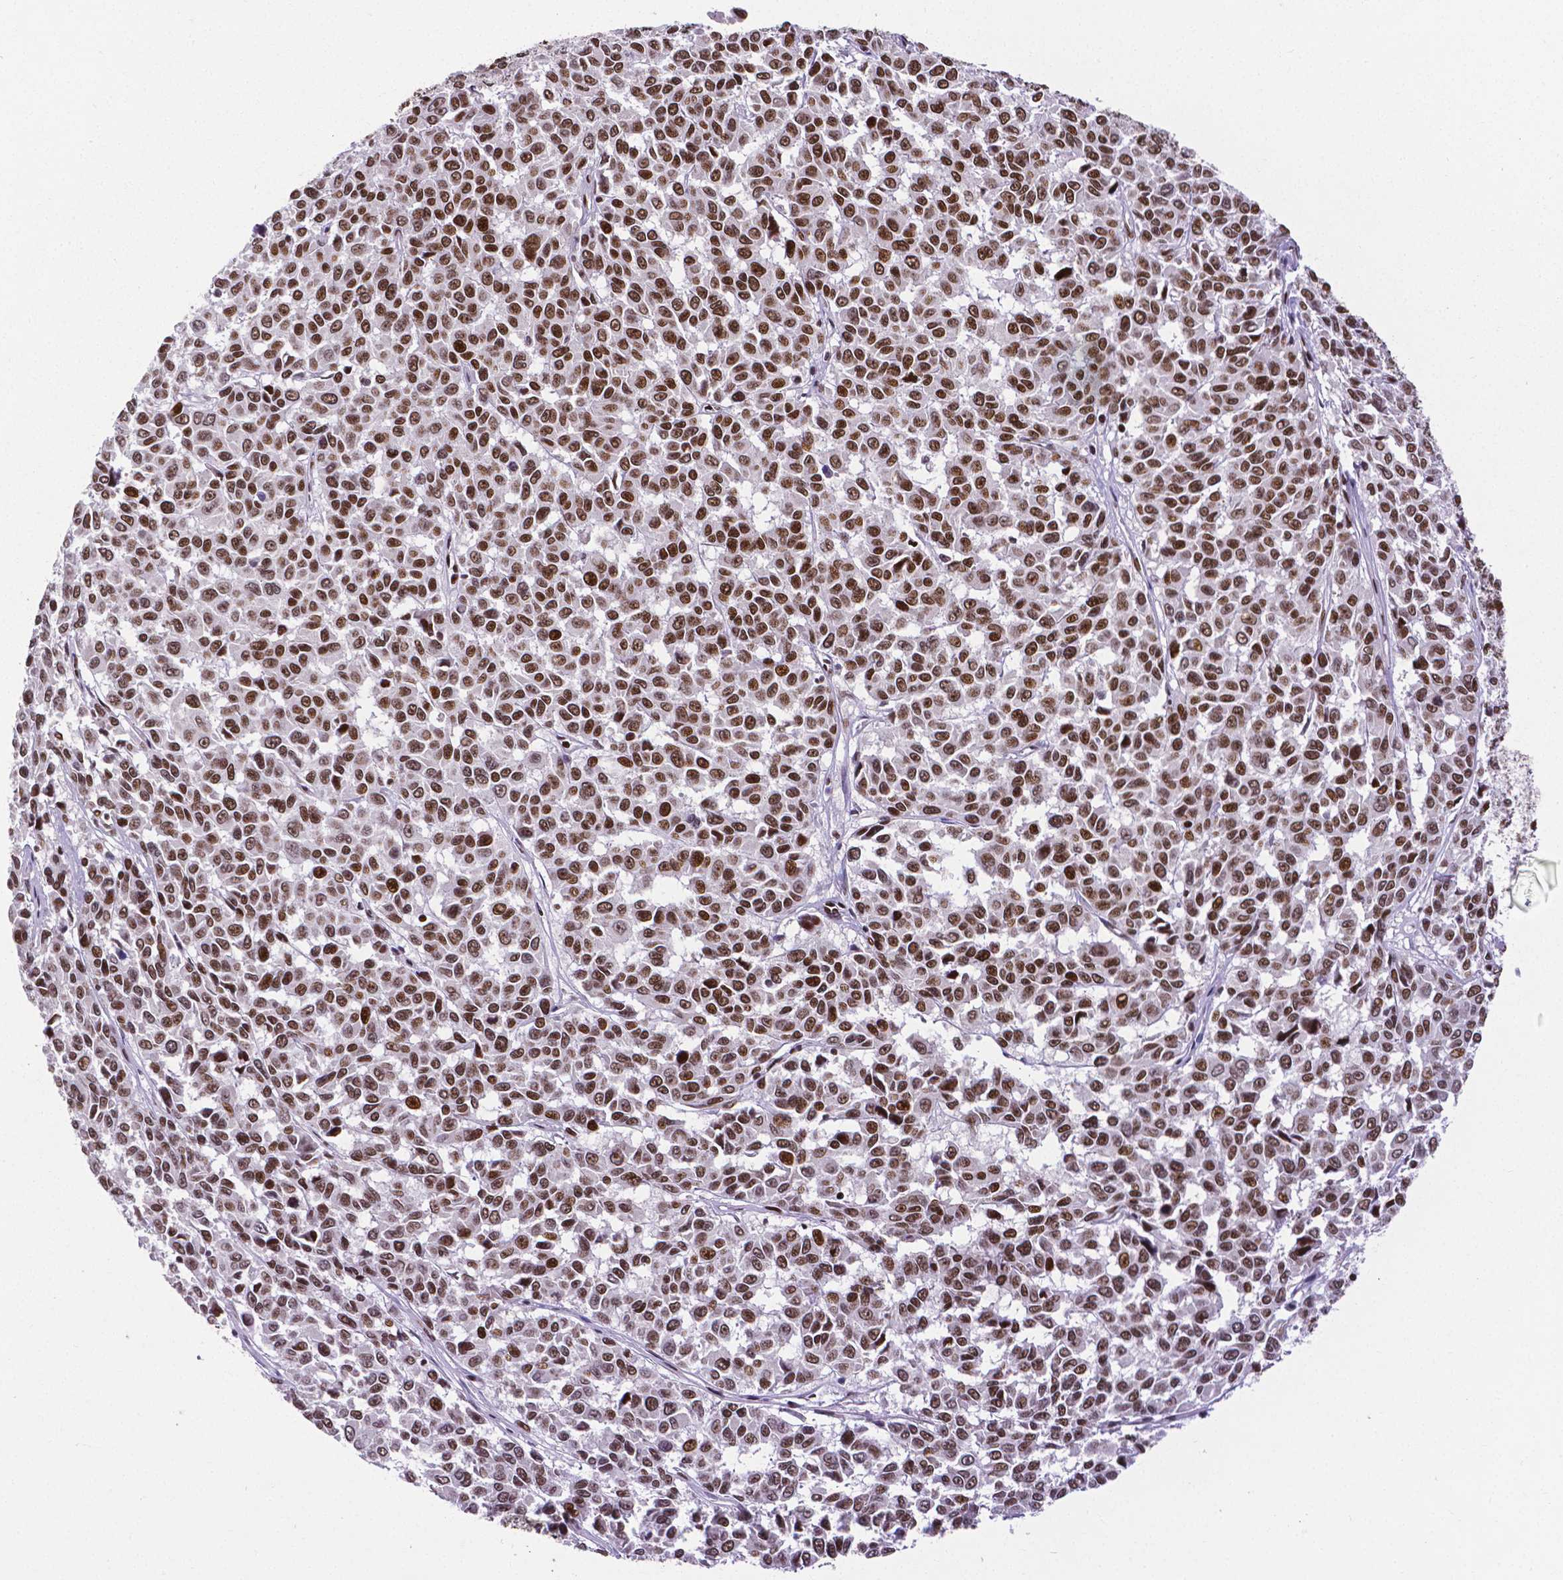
{"staining": {"intensity": "moderate", "quantity": ">75%", "location": "nuclear"}, "tissue": "melanoma", "cell_type": "Tumor cells", "image_type": "cancer", "snomed": [{"axis": "morphology", "description": "Malignant melanoma, NOS"}, {"axis": "topography", "description": "Skin"}], "caption": "Human malignant melanoma stained with a protein marker reveals moderate staining in tumor cells.", "gene": "CTCF", "patient": {"sex": "female", "age": 66}}